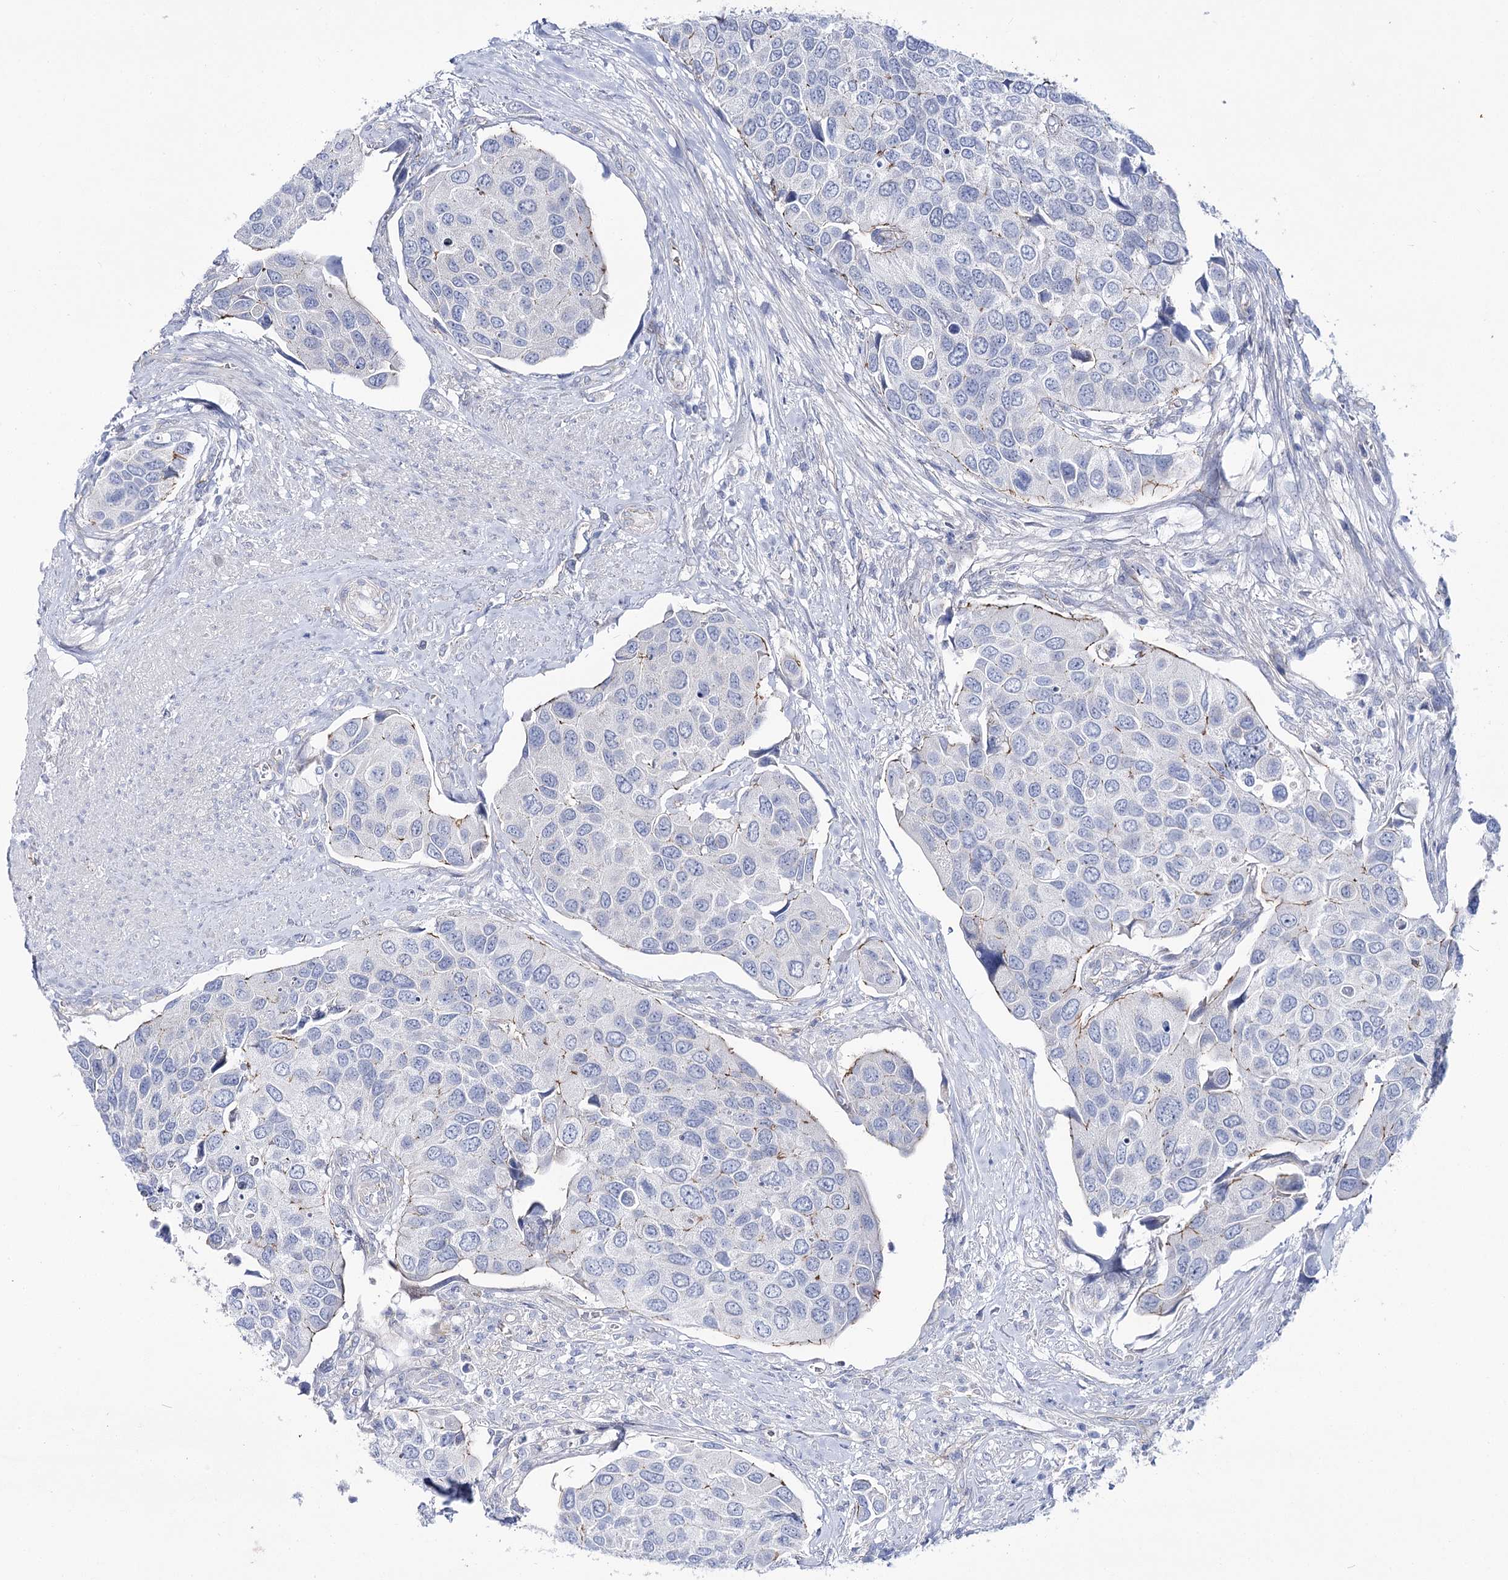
{"staining": {"intensity": "negative", "quantity": "none", "location": "none"}, "tissue": "urothelial cancer", "cell_type": "Tumor cells", "image_type": "cancer", "snomed": [{"axis": "morphology", "description": "Urothelial carcinoma, High grade"}, {"axis": "topography", "description": "Urinary bladder"}], "caption": "IHC of human urothelial cancer demonstrates no positivity in tumor cells.", "gene": "NRAP", "patient": {"sex": "male", "age": 74}}